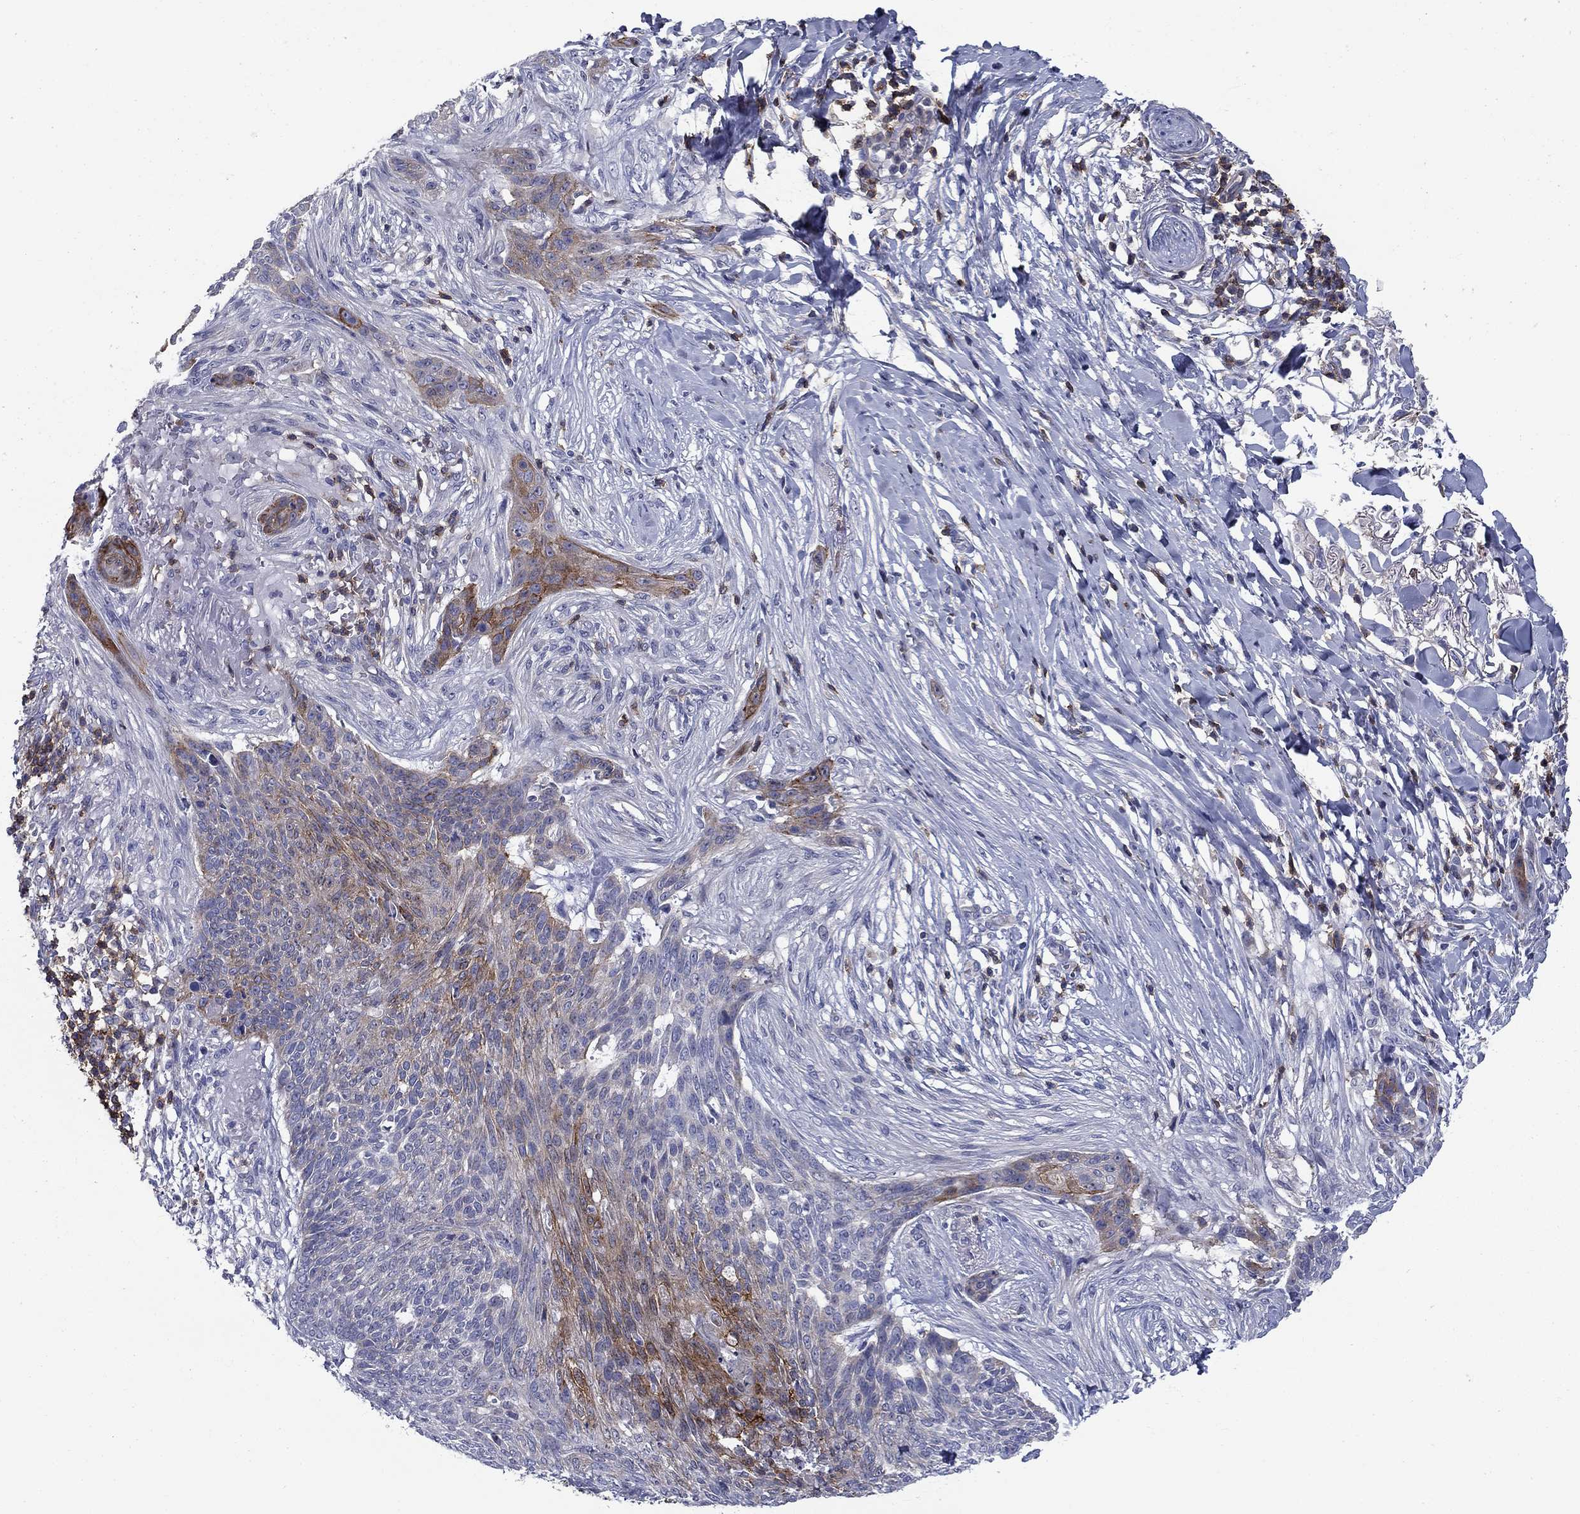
{"staining": {"intensity": "moderate", "quantity": "<25%", "location": "cytoplasmic/membranous"}, "tissue": "skin cancer", "cell_type": "Tumor cells", "image_type": "cancer", "snomed": [{"axis": "morphology", "description": "Normal tissue, NOS"}, {"axis": "morphology", "description": "Basal cell carcinoma"}, {"axis": "topography", "description": "Skin"}], "caption": "A brown stain shows moderate cytoplasmic/membranous expression of a protein in skin basal cell carcinoma tumor cells.", "gene": "SIT1", "patient": {"sex": "male", "age": 84}}